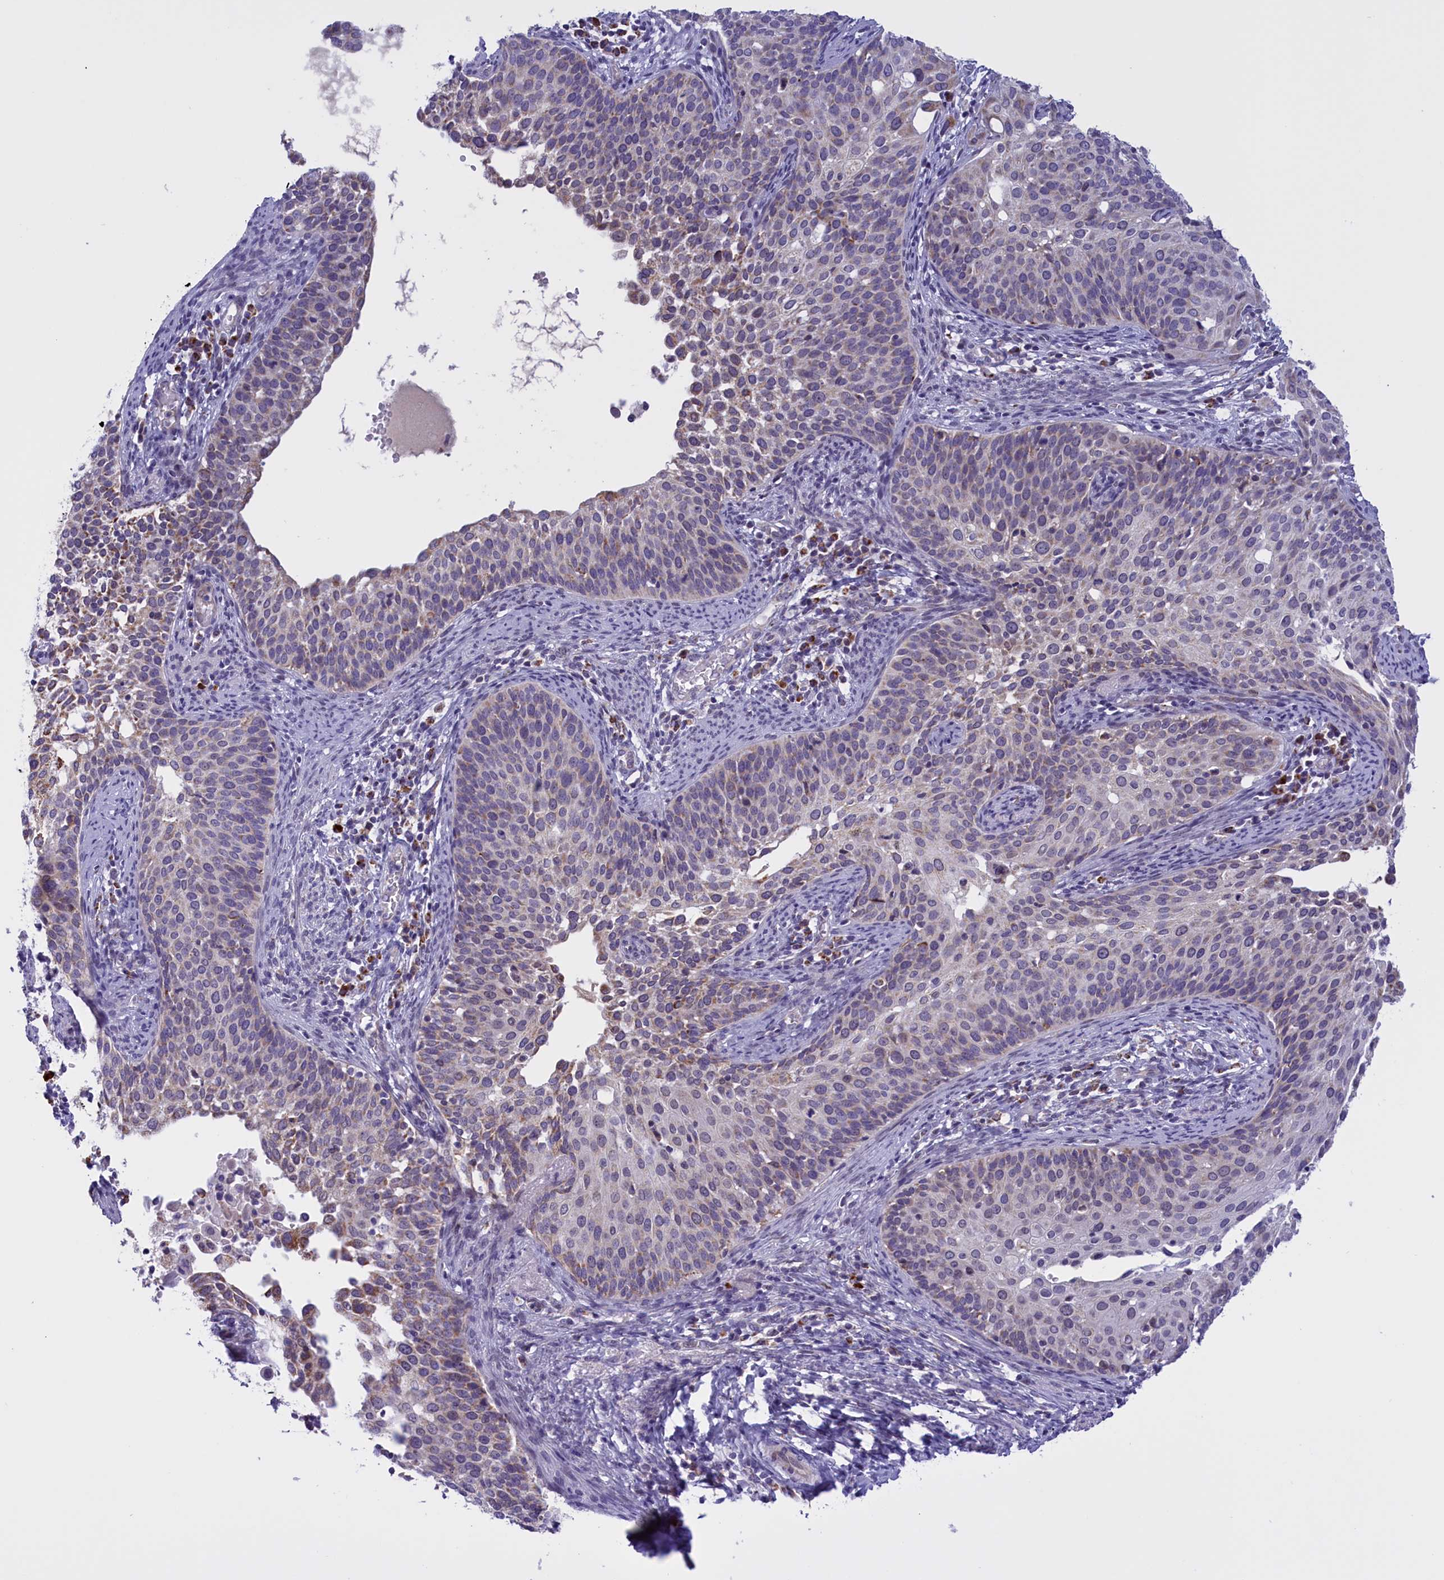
{"staining": {"intensity": "weak", "quantity": "<25%", "location": "cytoplasmic/membranous"}, "tissue": "cervical cancer", "cell_type": "Tumor cells", "image_type": "cancer", "snomed": [{"axis": "morphology", "description": "Squamous cell carcinoma, NOS"}, {"axis": "topography", "description": "Cervix"}], "caption": "IHC photomicrograph of human squamous cell carcinoma (cervical) stained for a protein (brown), which reveals no positivity in tumor cells. Nuclei are stained in blue.", "gene": "FAM149B1", "patient": {"sex": "female", "age": 44}}